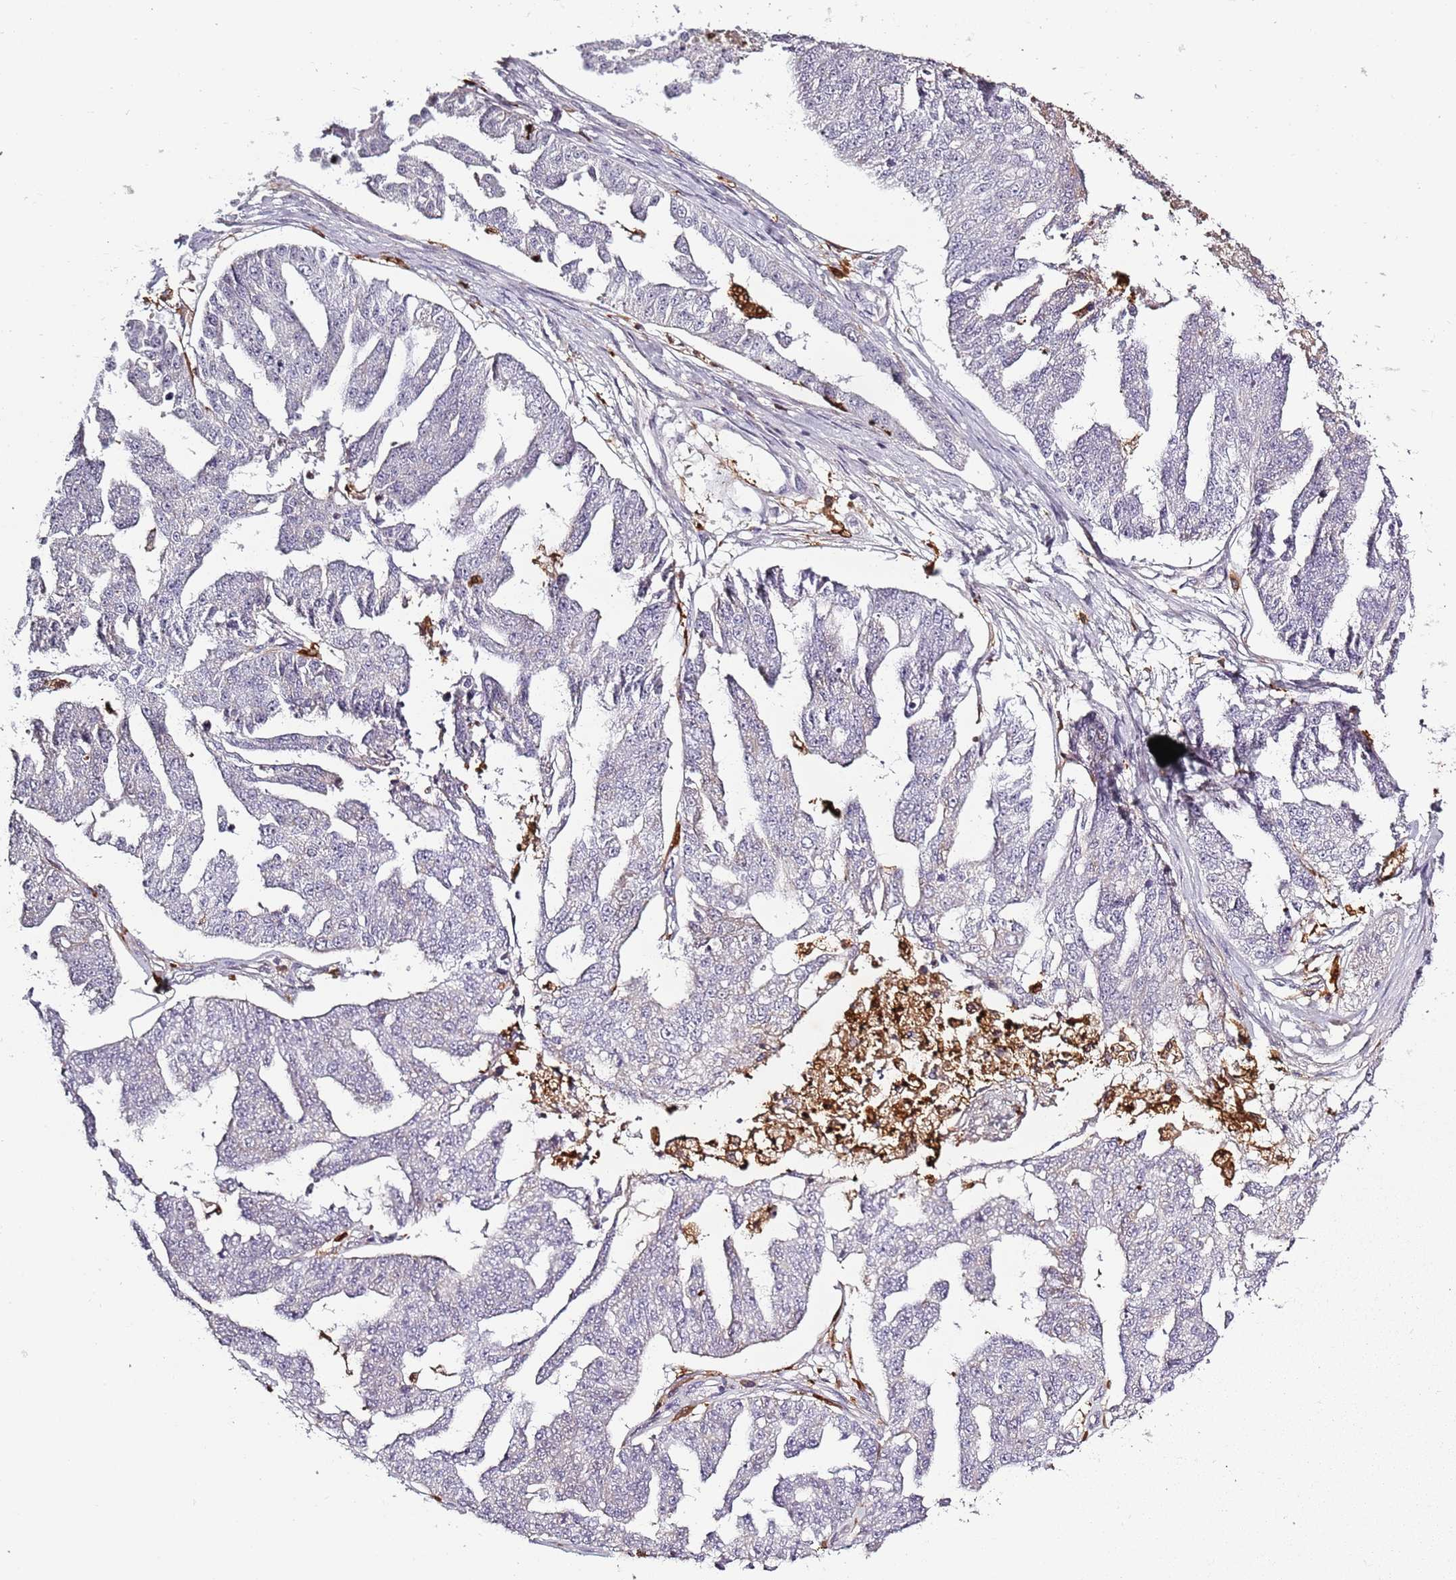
{"staining": {"intensity": "negative", "quantity": "none", "location": "none"}, "tissue": "ovarian cancer", "cell_type": "Tumor cells", "image_type": "cancer", "snomed": [{"axis": "morphology", "description": "Cystadenocarcinoma, serous, NOS"}, {"axis": "topography", "description": "Ovary"}], "caption": "Histopathology image shows no protein positivity in tumor cells of ovarian cancer (serous cystadenocarcinoma) tissue.", "gene": "CC2D2B", "patient": {"sex": "female", "age": 58}}